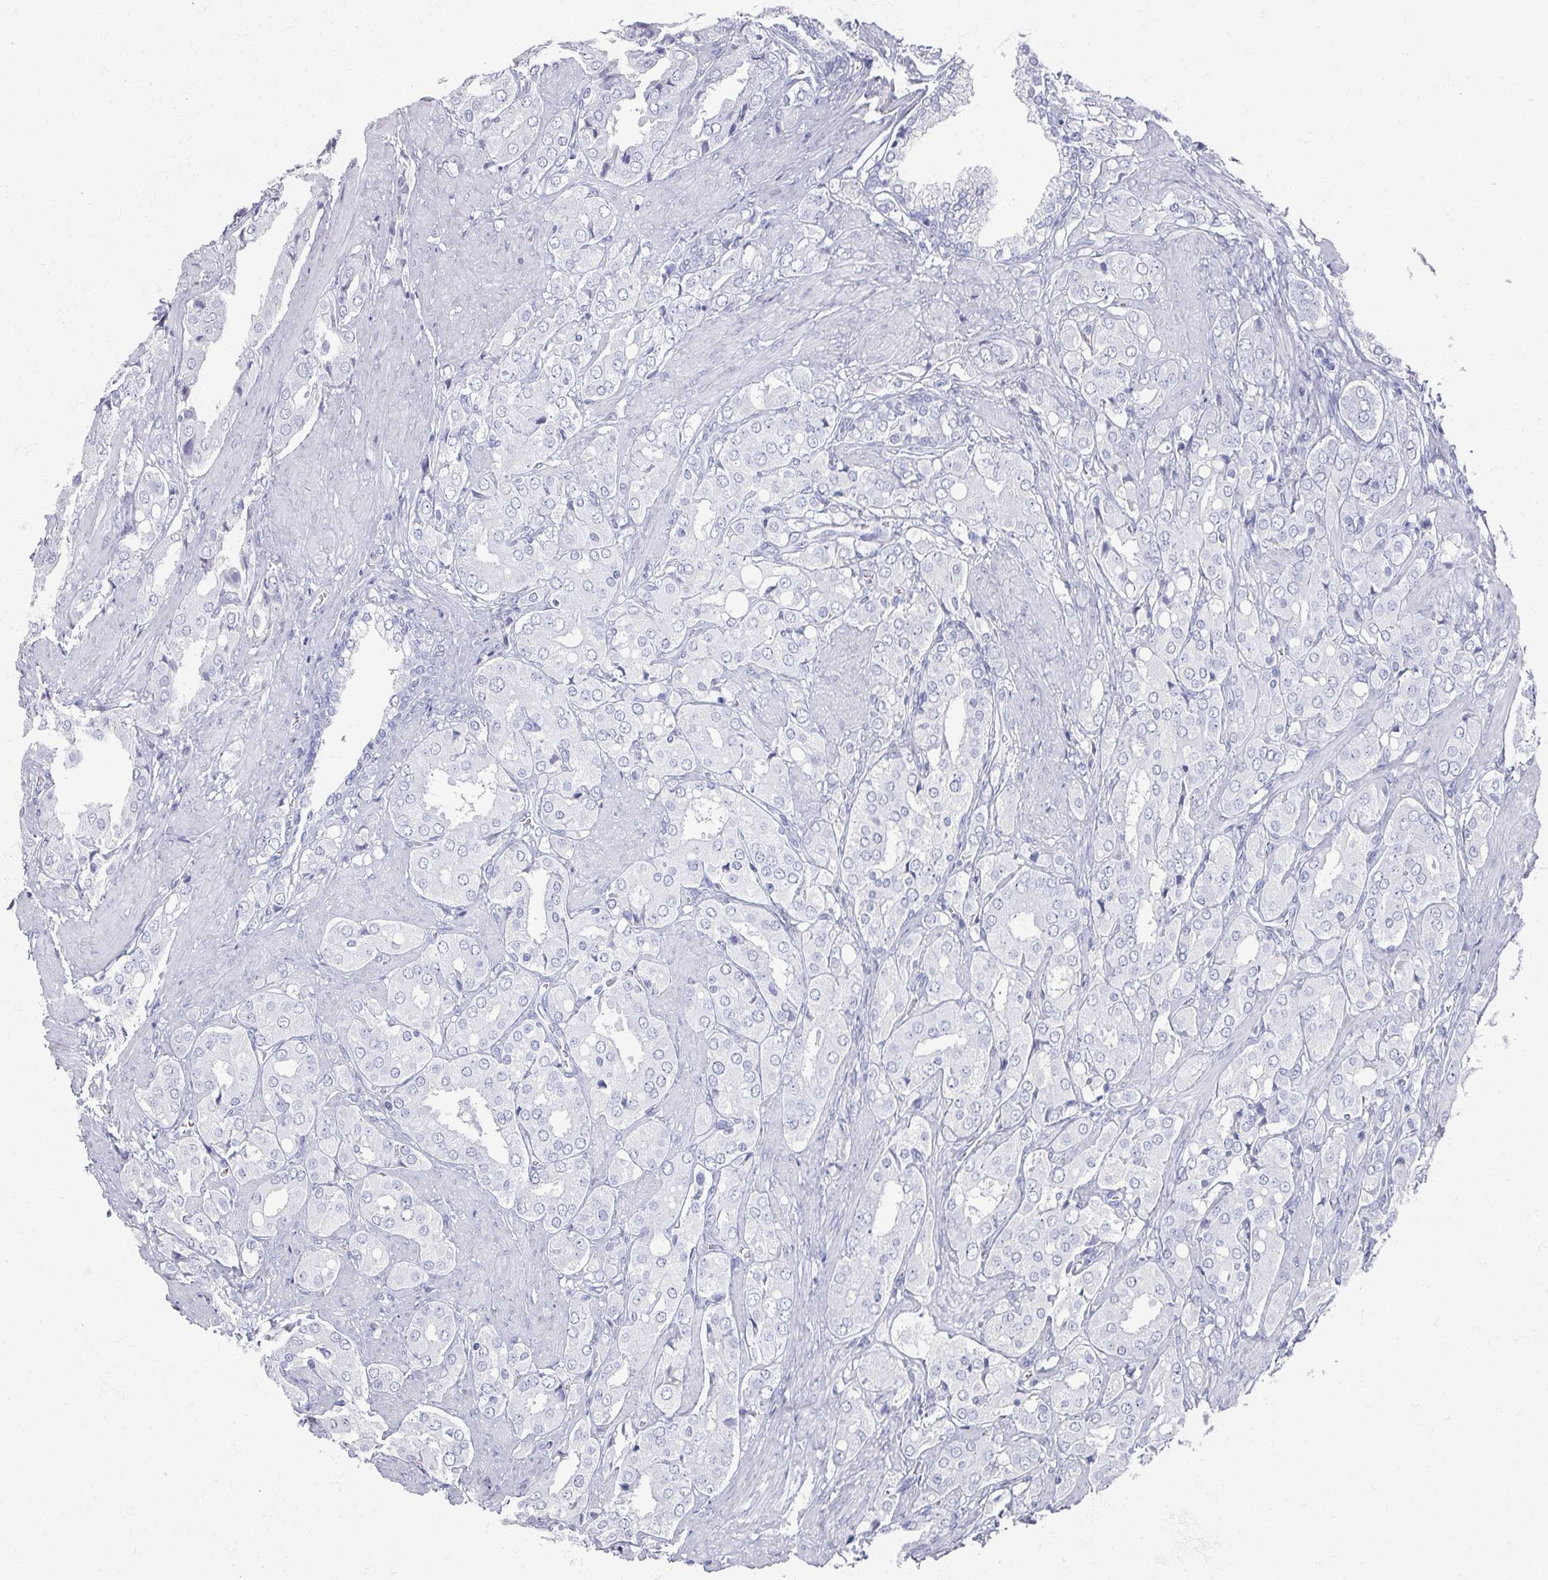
{"staining": {"intensity": "negative", "quantity": "none", "location": "none"}, "tissue": "prostate cancer", "cell_type": "Tumor cells", "image_type": "cancer", "snomed": [{"axis": "morphology", "description": "Adenocarcinoma, High grade"}, {"axis": "topography", "description": "Prostate"}], "caption": "A high-resolution photomicrograph shows immunohistochemistry (IHC) staining of prostate cancer (high-grade adenocarcinoma), which demonstrates no significant expression in tumor cells.", "gene": "OMG", "patient": {"sex": "male", "age": 71}}